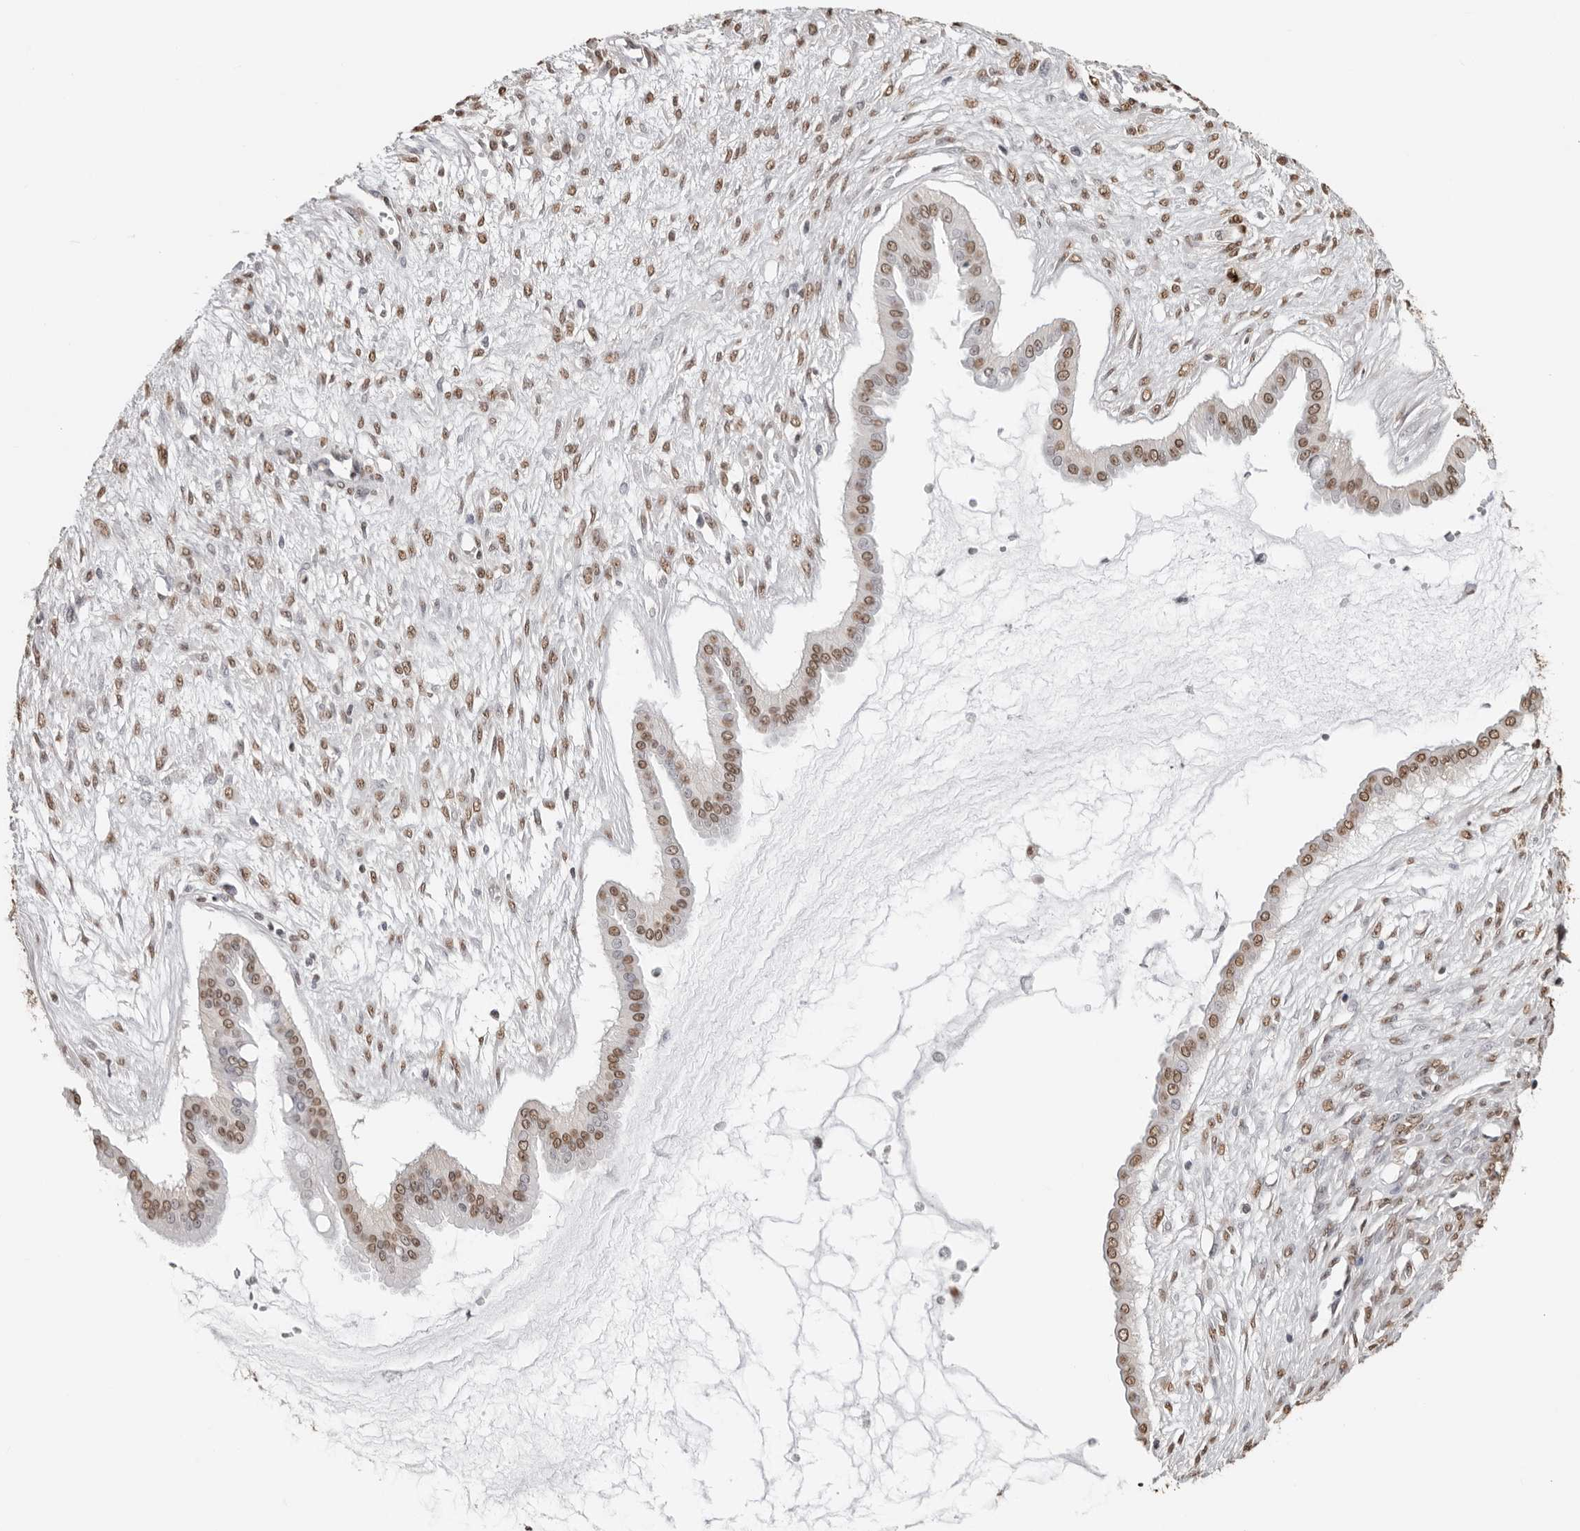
{"staining": {"intensity": "moderate", "quantity": ">75%", "location": "nuclear"}, "tissue": "ovarian cancer", "cell_type": "Tumor cells", "image_type": "cancer", "snomed": [{"axis": "morphology", "description": "Cystadenocarcinoma, mucinous, NOS"}, {"axis": "topography", "description": "Ovary"}], "caption": "This histopathology image reveals immunohistochemistry (IHC) staining of mucinous cystadenocarcinoma (ovarian), with medium moderate nuclear positivity in about >75% of tumor cells.", "gene": "OLIG3", "patient": {"sex": "female", "age": 73}}